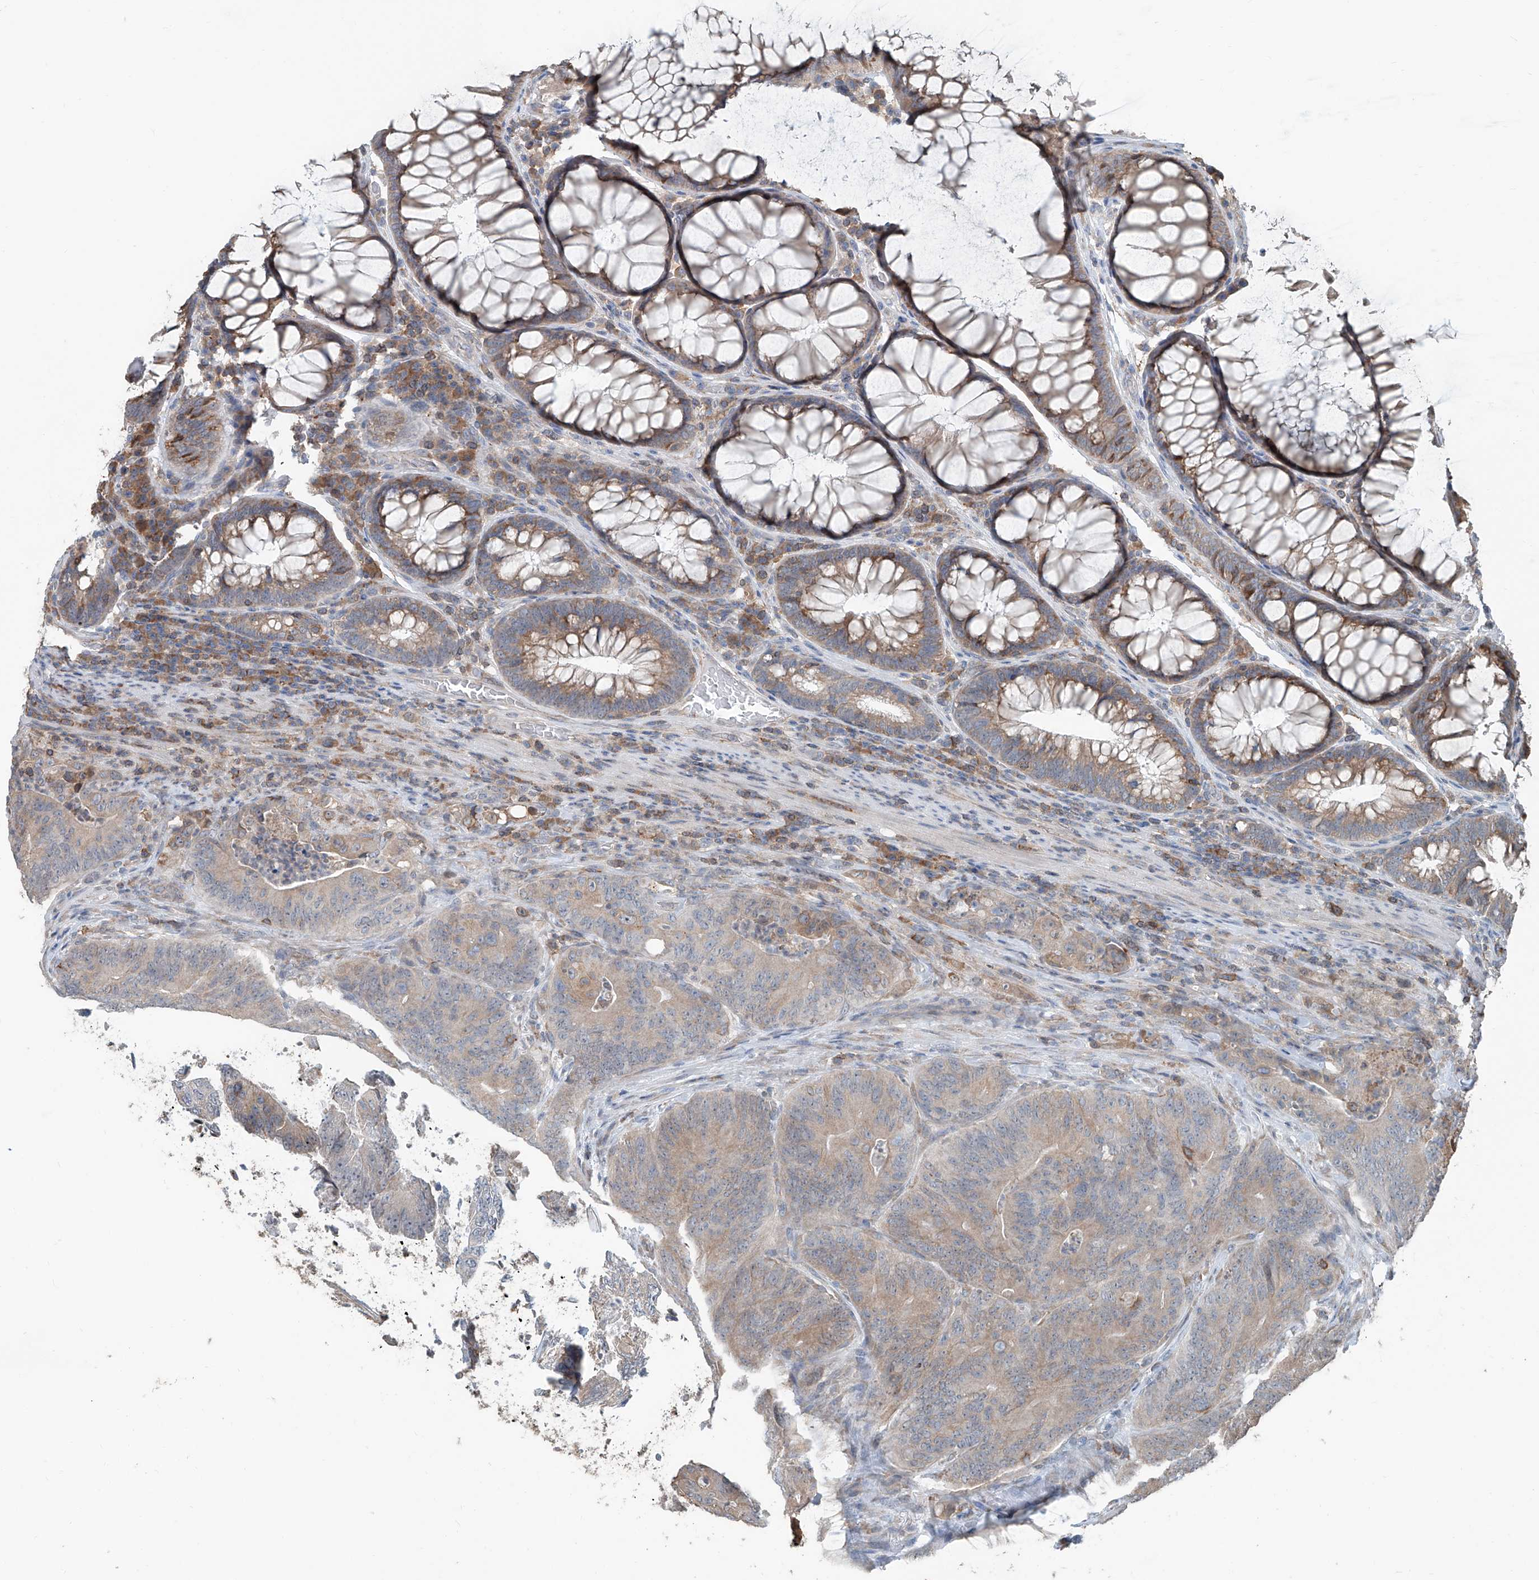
{"staining": {"intensity": "weak", "quantity": ">75%", "location": "cytoplasmic/membranous"}, "tissue": "colorectal cancer", "cell_type": "Tumor cells", "image_type": "cancer", "snomed": [{"axis": "morphology", "description": "Normal tissue, NOS"}, {"axis": "topography", "description": "Colon"}], "caption": "Immunohistochemical staining of human colorectal cancer shows low levels of weak cytoplasmic/membranous expression in about >75% of tumor cells.", "gene": "KCNK10", "patient": {"sex": "female", "age": 82}}